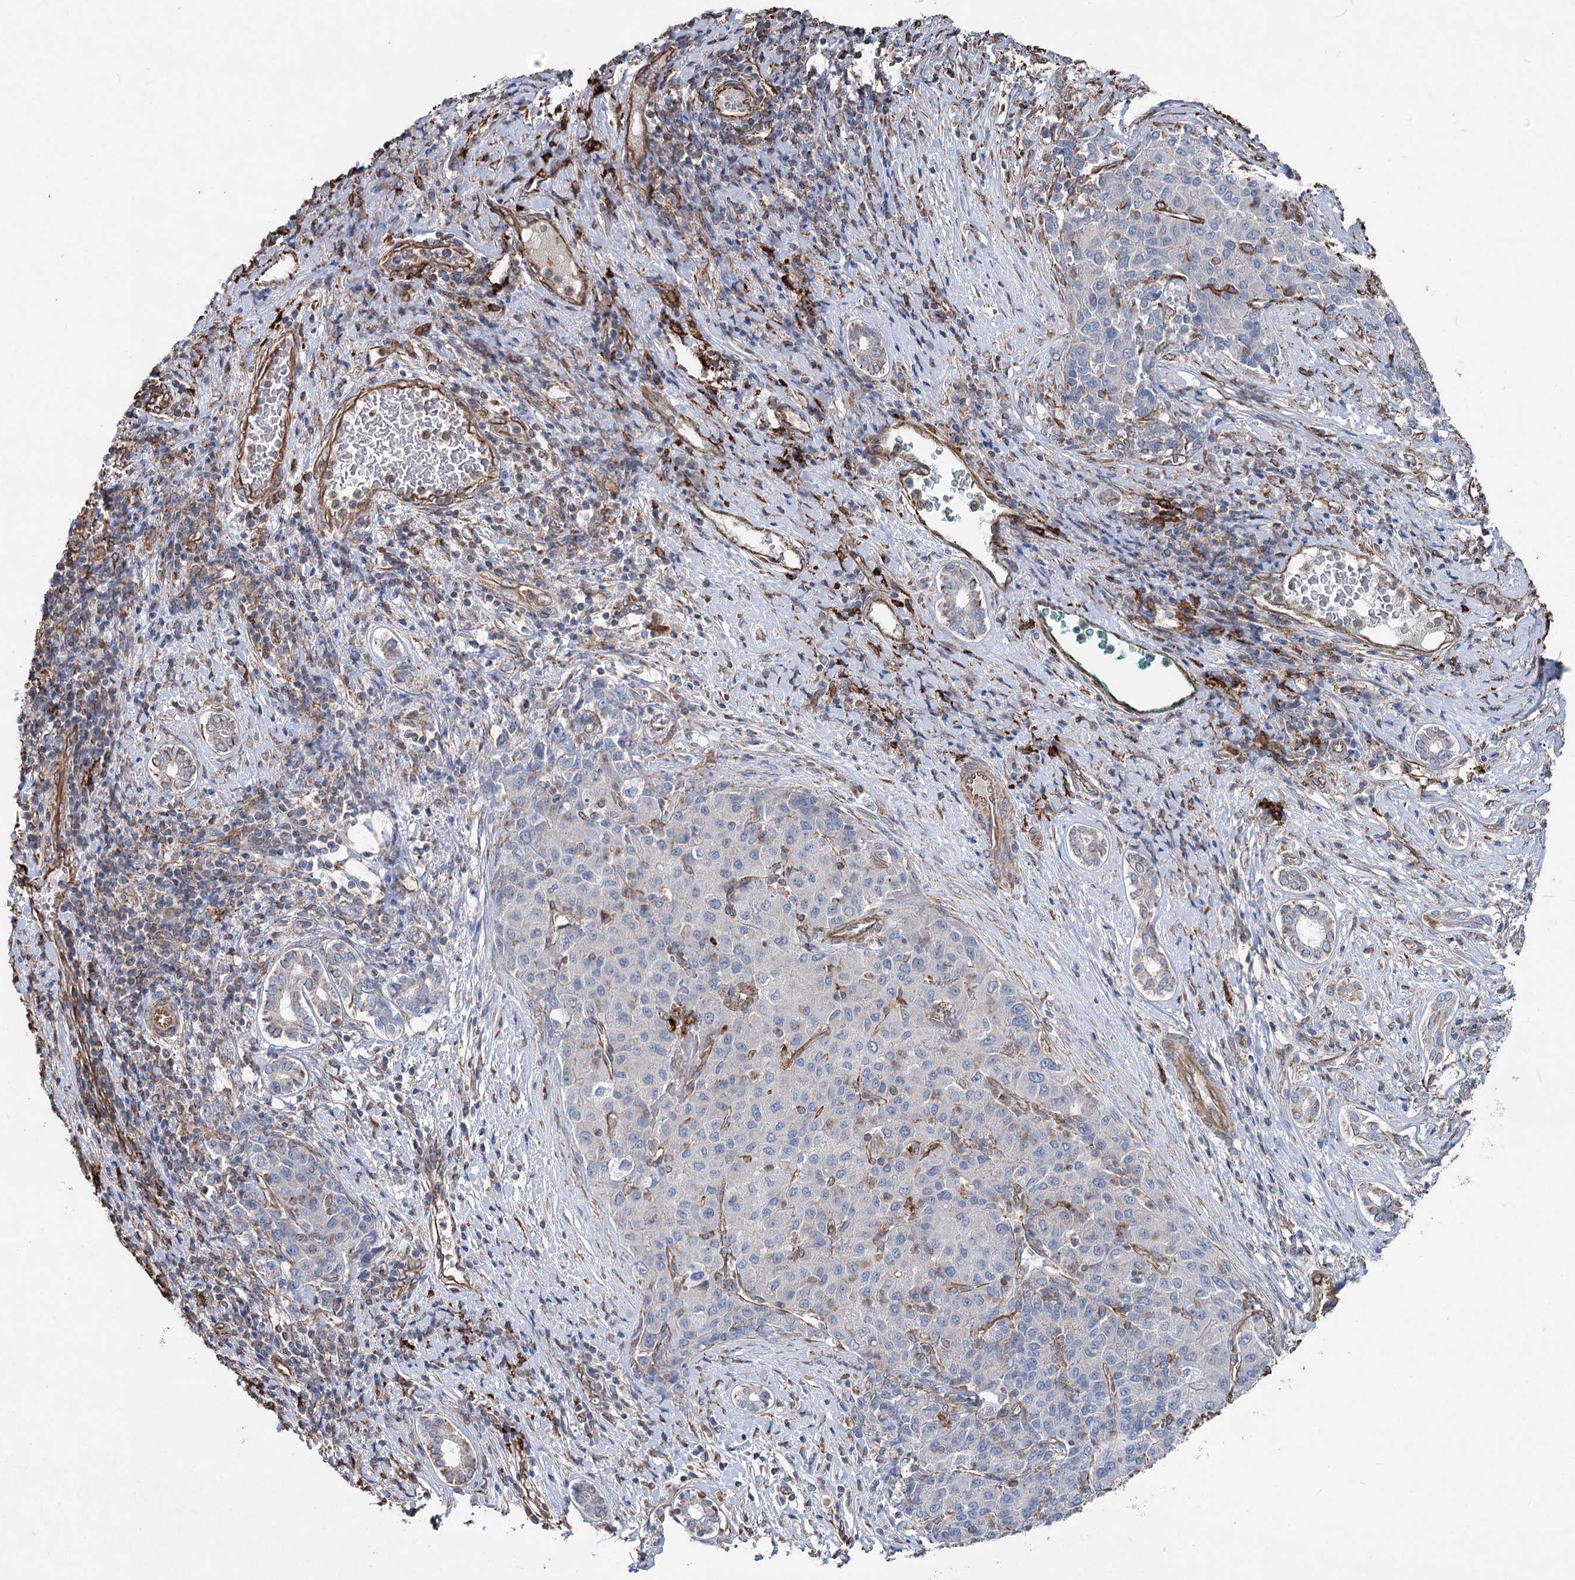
{"staining": {"intensity": "negative", "quantity": "none", "location": "none"}, "tissue": "liver cancer", "cell_type": "Tumor cells", "image_type": "cancer", "snomed": [{"axis": "morphology", "description": "Carcinoma, Hepatocellular, NOS"}, {"axis": "topography", "description": "Liver"}], "caption": "IHC image of liver hepatocellular carcinoma stained for a protein (brown), which exhibits no expression in tumor cells.", "gene": "CLEC4M", "patient": {"sex": "male", "age": 65}}